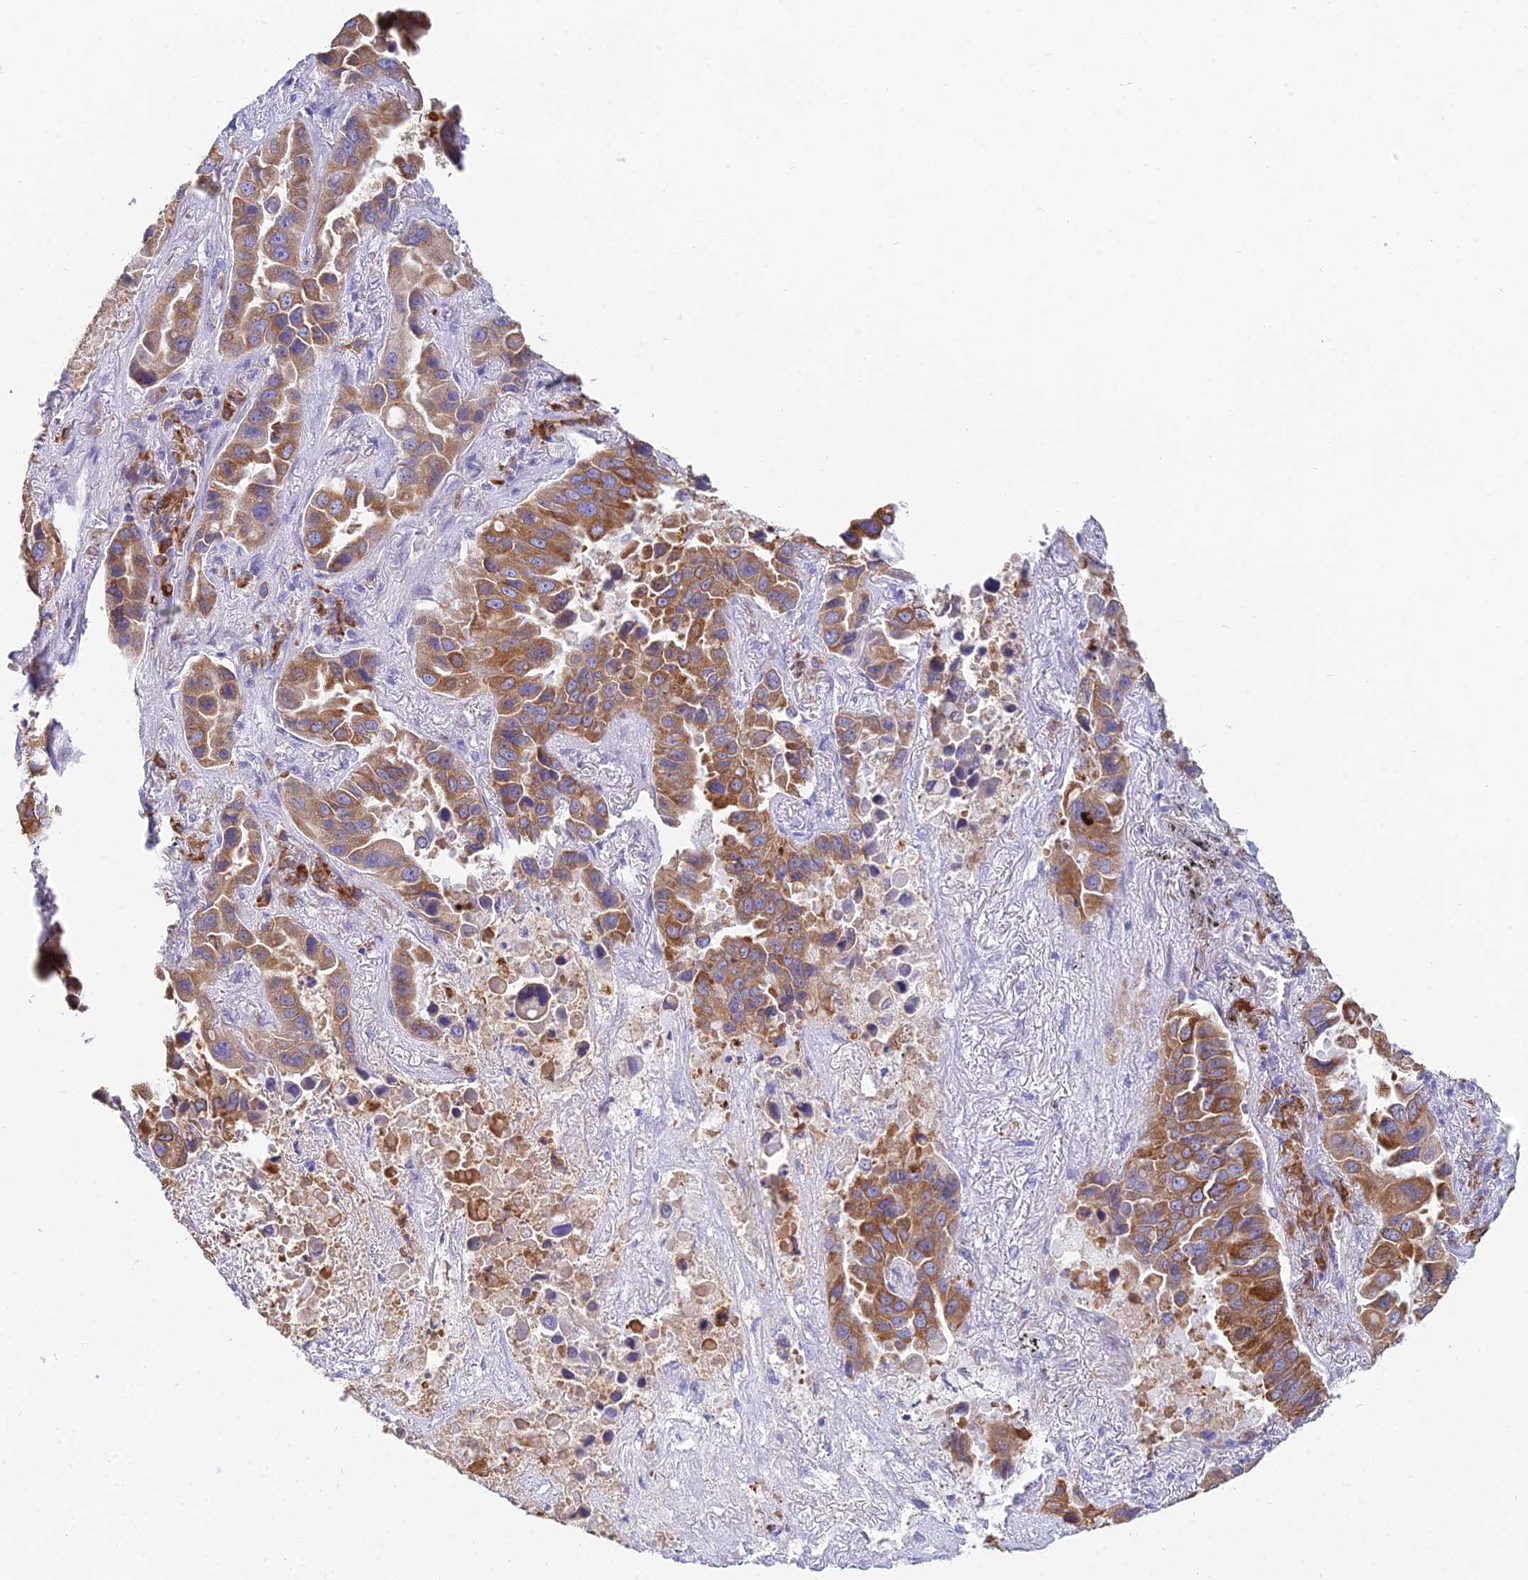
{"staining": {"intensity": "moderate", "quantity": ">75%", "location": "cytoplasmic/membranous"}, "tissue": "lung cancer", "cell_type": "Tumor cells", "image_type": "cancer", "snomed": [{"axis": "morphology", "description": "Adenocarcinoma, NOS"}, {"axis": "topography", "description": "Lung"}], "caption": "This is a micrograph of IHC staining of lung adenocarcinoma, which shows moderate expression in the cytoplasmic/membranous of tumor cells.", "gene": "HM13", "patient": {"sex": "male", "age": 64}}